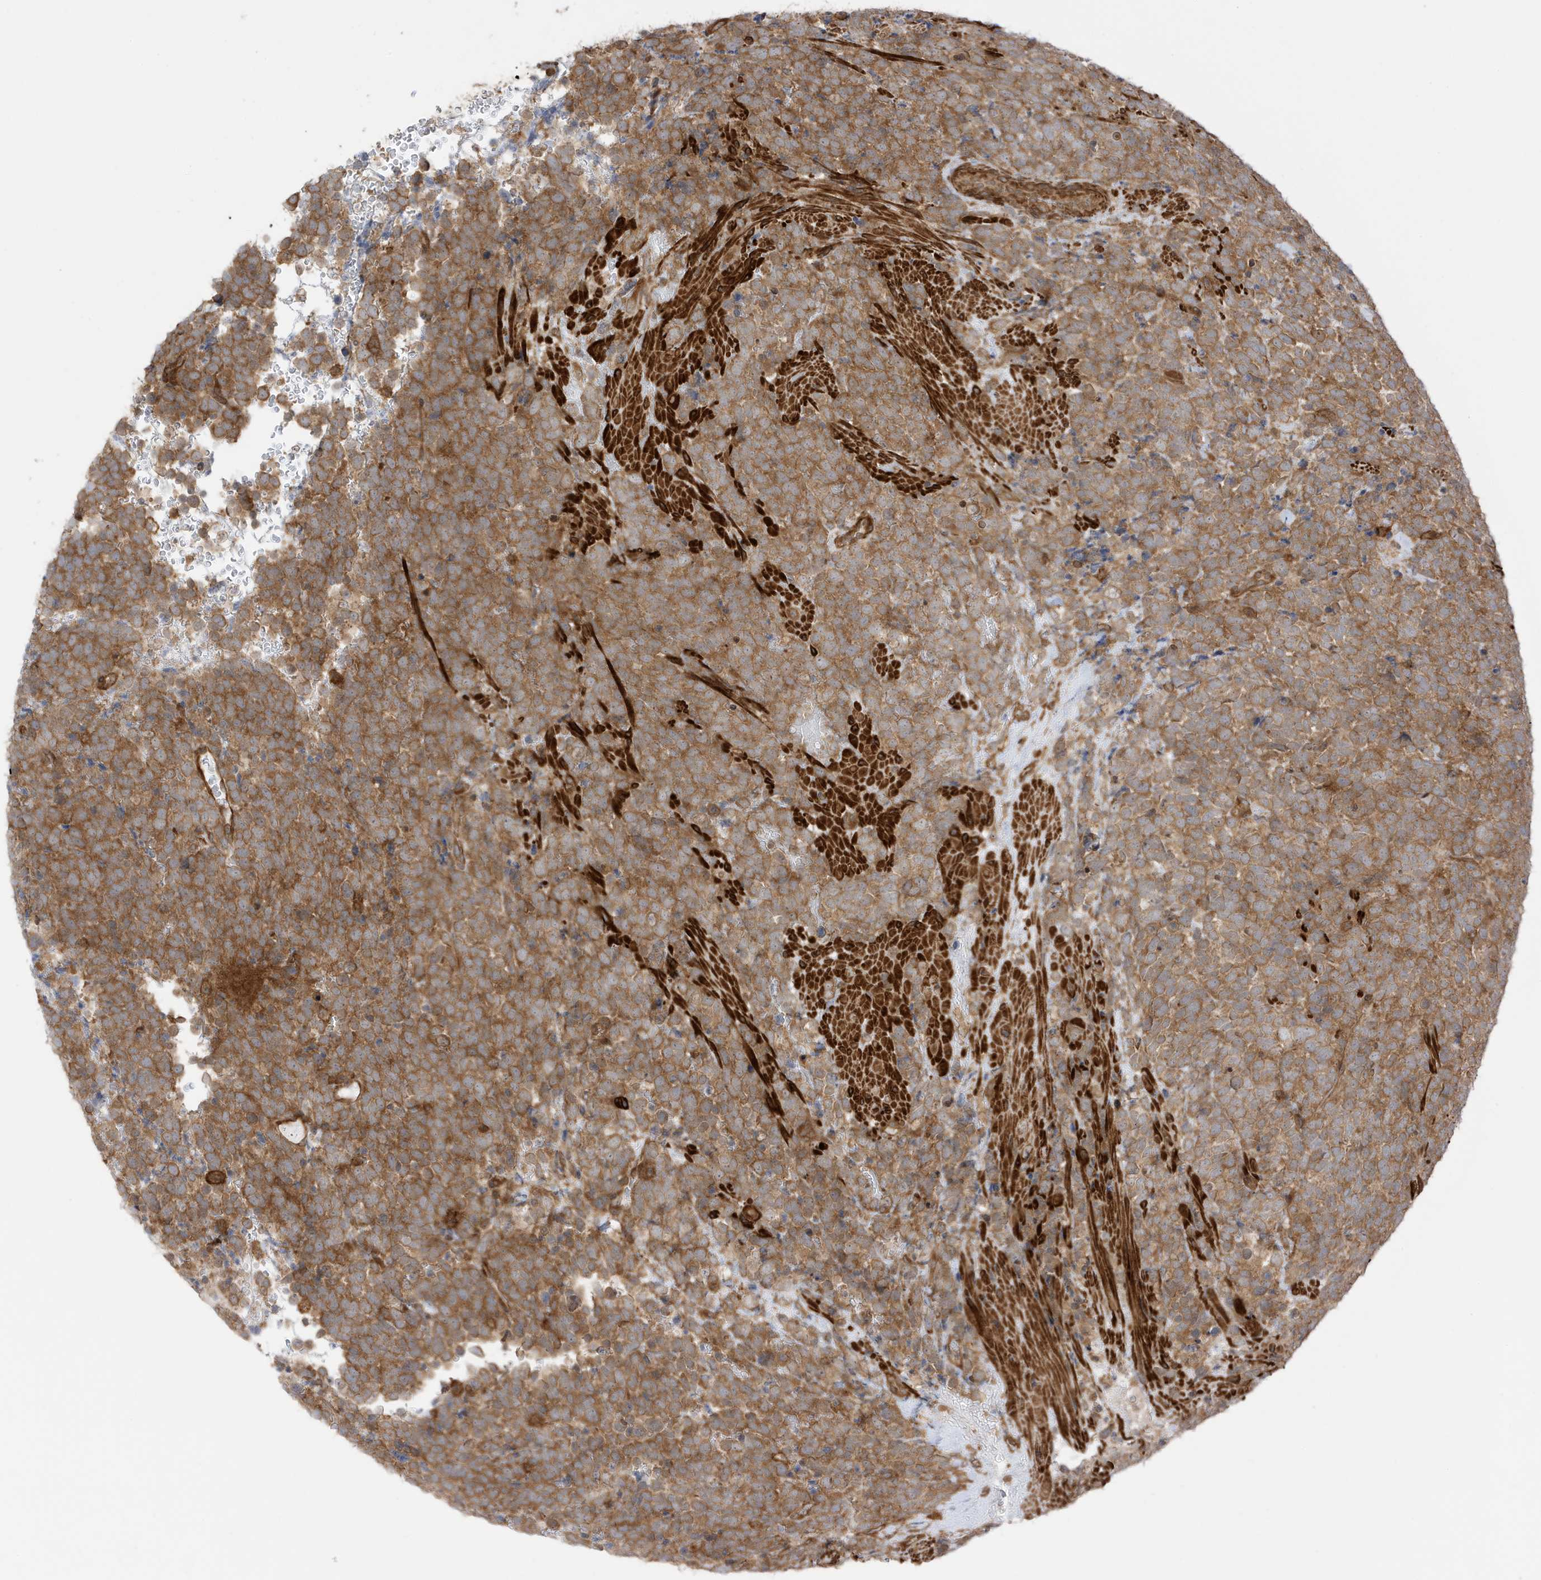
{"staining": {"intensity": "moderate", "quantity": ">75%", "location": "cytoplasmic/membranous"}, "tissue": "urothelial cancer", "cell_type": "Tumor cells", "image_type": "cancer", "snomed": [{"axis": "morphology", "description": "Urothelial carcinoma, High grade"}, {"axis": "topography", "description": "Urinary bladder"}], "caption": "Human urothelial carcinoma (high-grade) stained with a protein marker demonstrates moderate staining in tumor cells.", "gene": "CDC42EP3", "patient": {"sex": "female", "age": 82}}